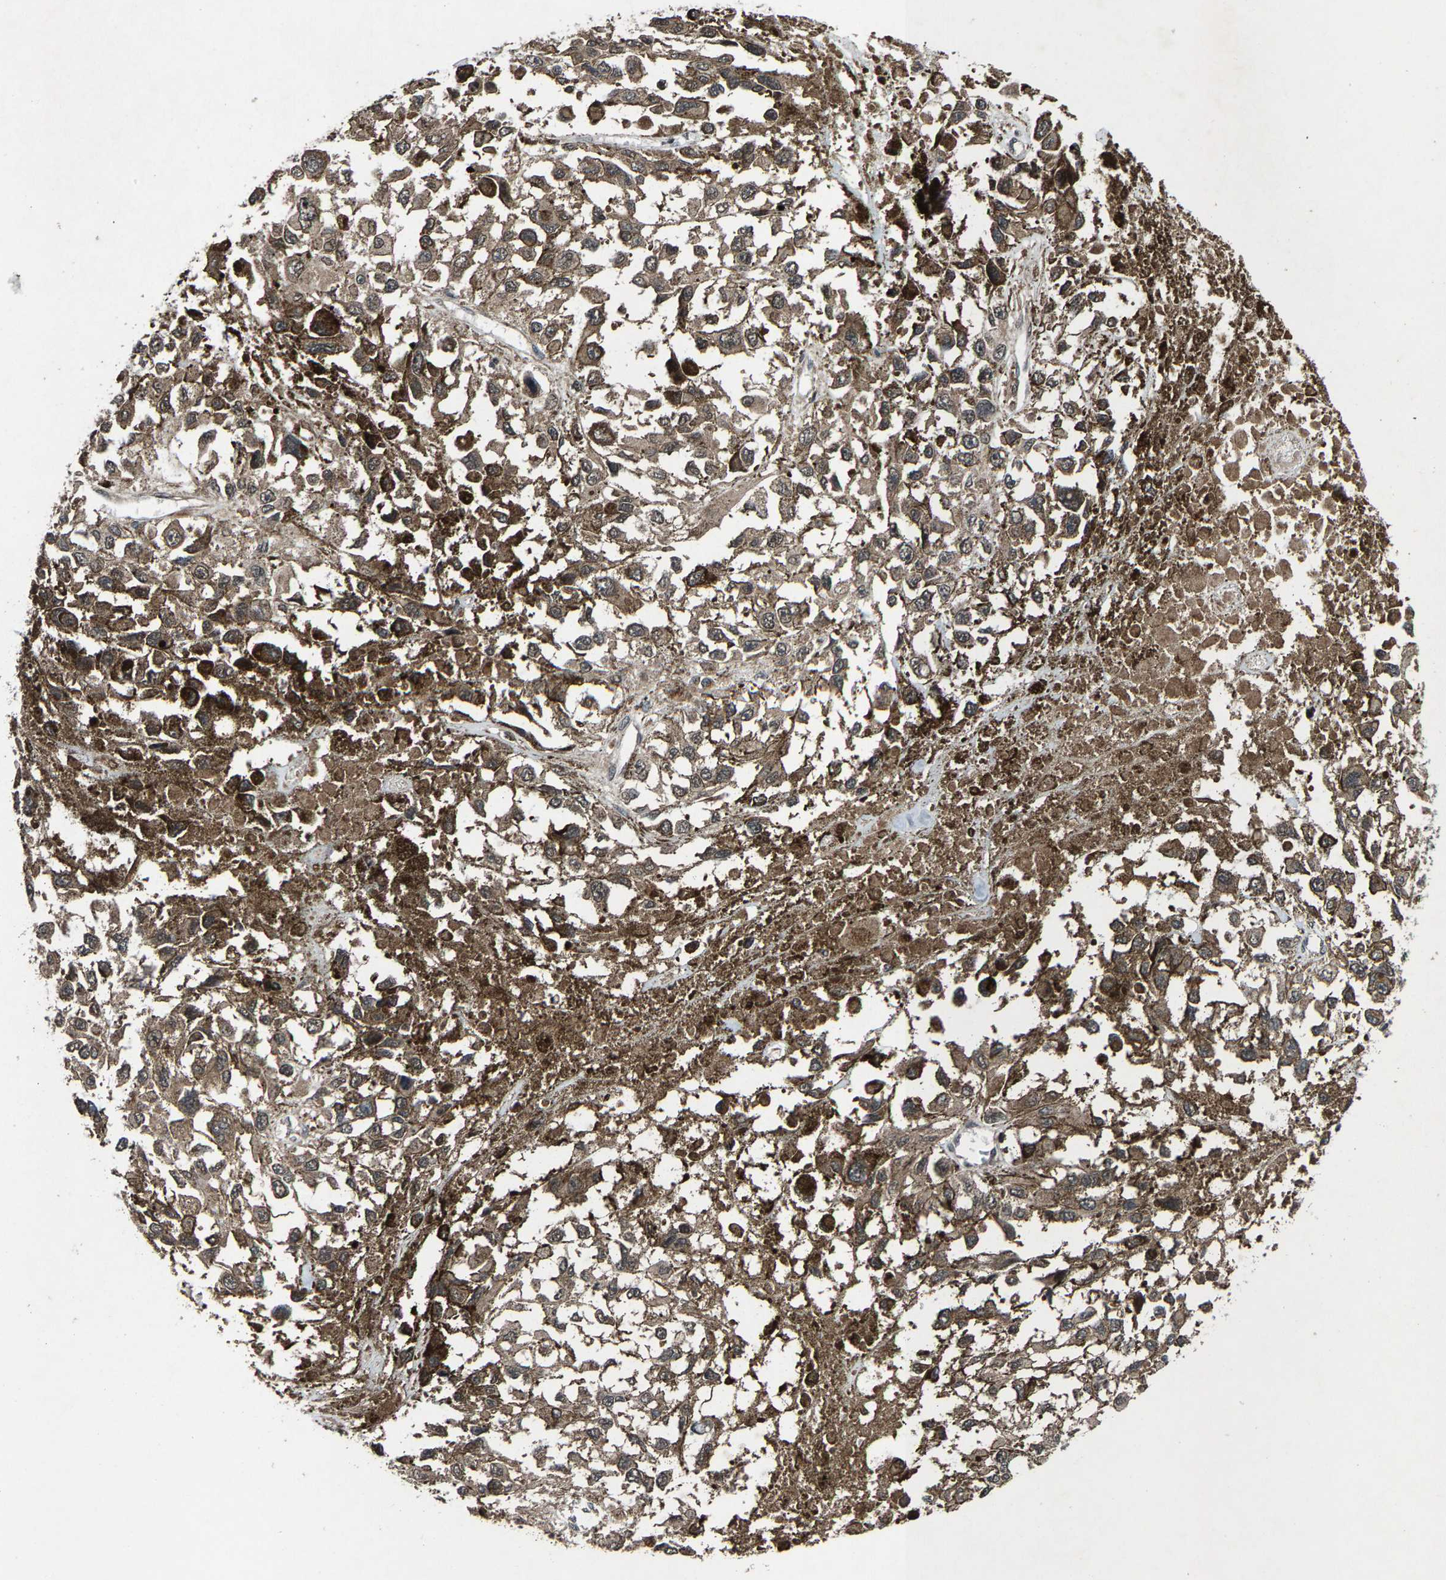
{"staining": {"intensity": "weak", "quantity": ">75%", "location": "cytoplasmic/membranous"}, "tissue": "melanoma", "cell_type": "Tumor cells", "image_type": "cancer", "snomed": [{"axis": "morphology", "description": "Malignant melanoma, Metastatic site"}, {"axis": "topography", "description": "Lymph node"}], "caption": "An immunohistochemistry image of tumor tissue is shown. Protein staining in brown labels weak cytoplasmic/membranous positivity in malignant melanoma (metastatic site) within tumor cells. (brown staining indicates protein expression, while blue staining denotes nuclei).", "gene": "HUWE1", "patient": {"sex": "male", "age": 59}}